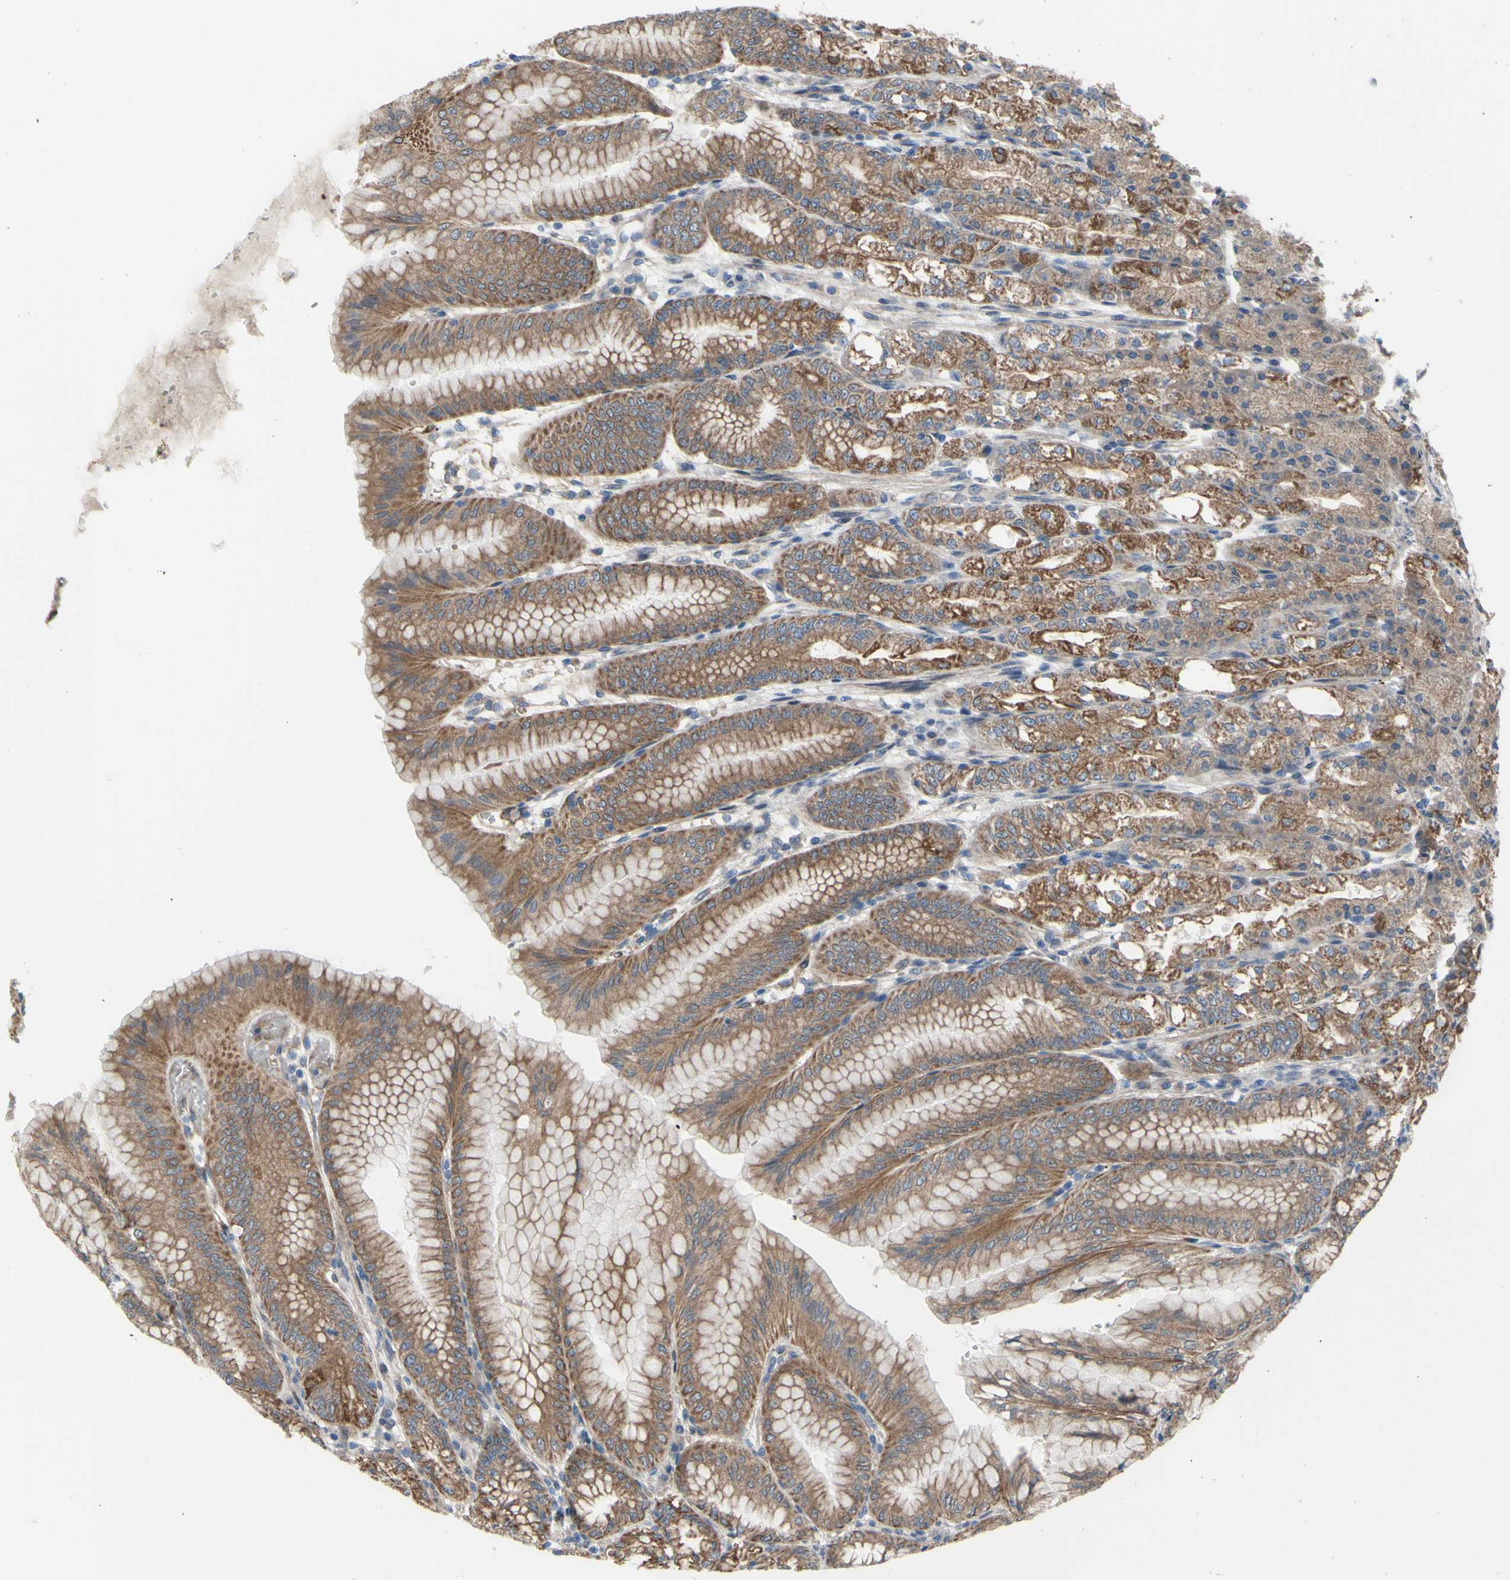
{"staining": {"intensity": "moderate", "quantity": ">75%", "location": "cytoplasmic/membranous"}, "tissue": "stomach", "cell_type": "Glandular cells", "image_type": "normal", "snomed": [{"axis": "morphology", "description": "Normal tissue, NOS"}, {"axis": "topography", "description": "Stomach, lower"}], "caption": "Immunohistochemical staining of unremarkable stomach reveals >75% levels of moderate cytoplasmic/membranous protein staining in about >75% of glandular cells. Nuclei are stained in blue.", "gene": "GRAMD2B", "patient": {"sex": "male", "age": 71}}